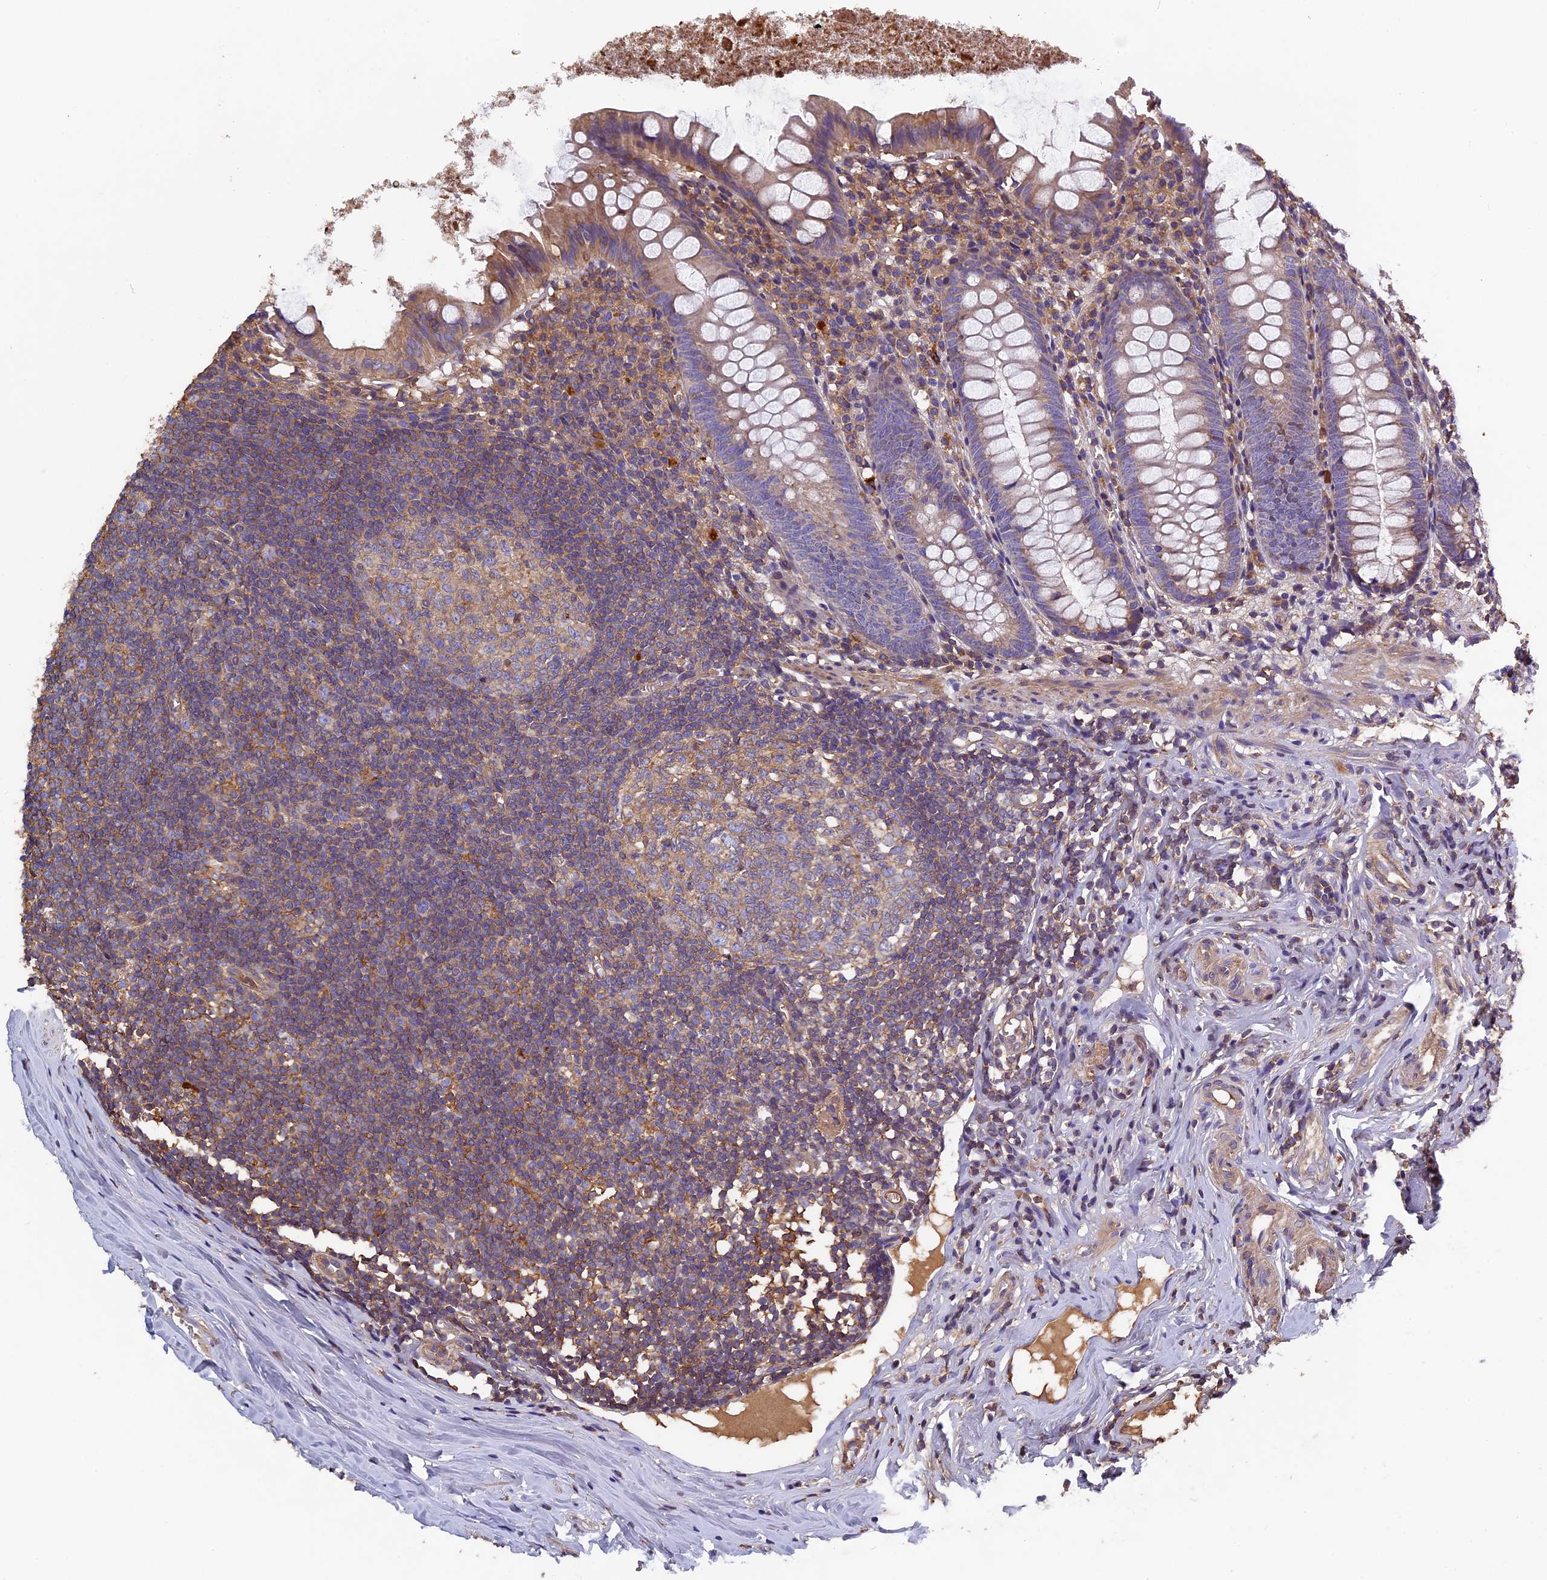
{"staining": {"intensity": "moderate", "quantity": "25%-75%", "location": "cytoplasmic/membranous"}, "tissue": "appendix", "cell_type": "Glandular cells", "image_type": "normal", "snomed": [{"axis": "morphology", "description": "Normal tissue, NOS"}, {"axis": "topography", "description": "Appendix"}], "caption": "Glandular cells exhibit moderate cytoplasmic/membranous expression in approximately 25%-75% of cells in unremarkable appendix.", "gene": "CCDC153", "patient": {"sex": "female", "age": 51}}